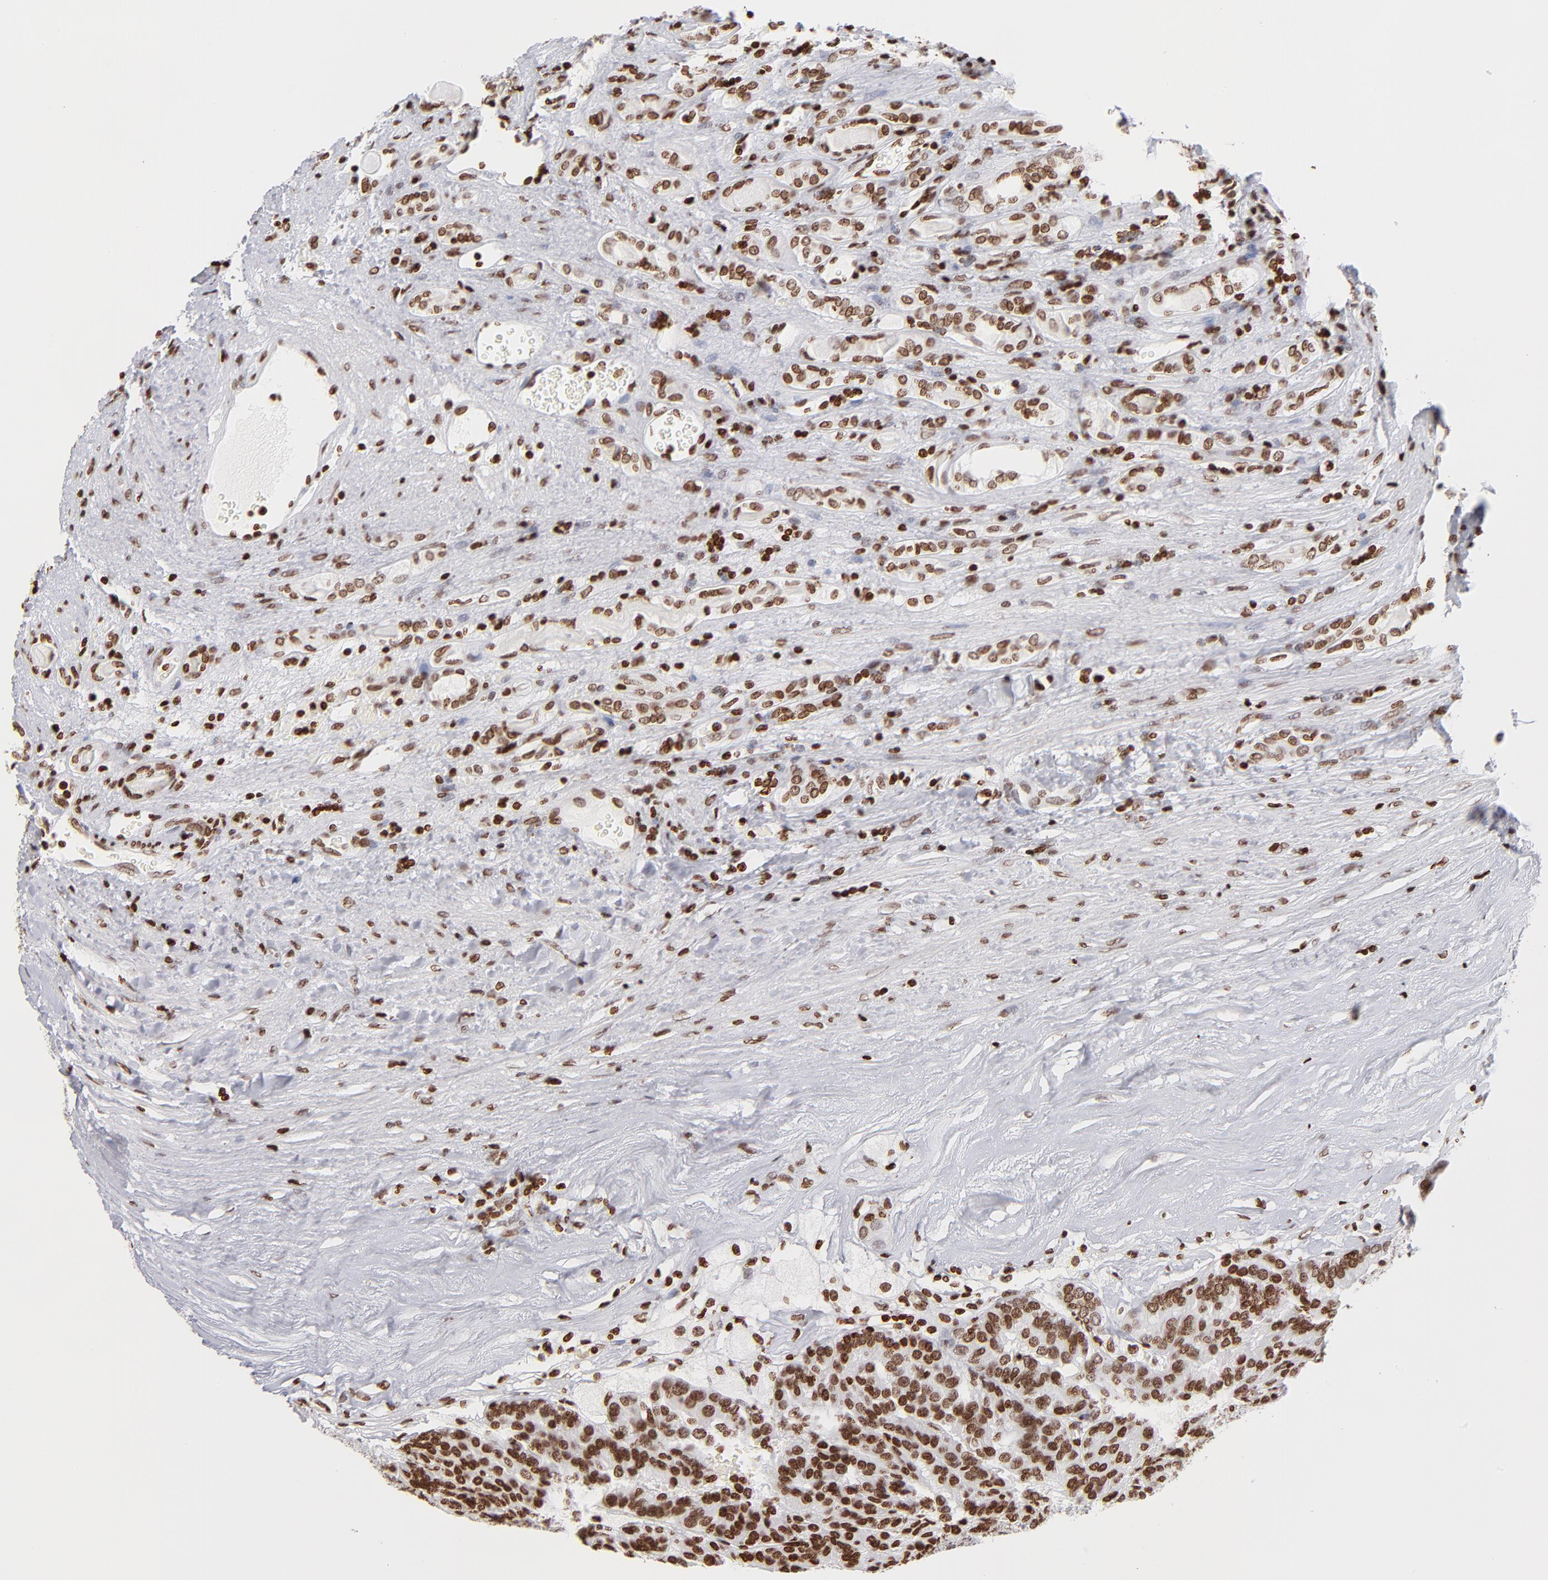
{"staining": {"intensity": "moderate", "quantity": ">75%", "location": "nuclear"}, "tissue": "renal cancer", "cell_type": "Tumor cells", "image_type": "cancer", "snomed": [{"axis": "morphology", "description": "Adenocarcinoma, NOS"}, {"axis": "topography", "description": "Kidney"}], "caption": "The image demonstrates immunohistochemical staining of adenocarcinoma (renal). There is moderate nuclear expression is seen in approximately >75% of tumor cells.", "gene": "RTL4", "patient": {"sex": "male", "age": 46}}